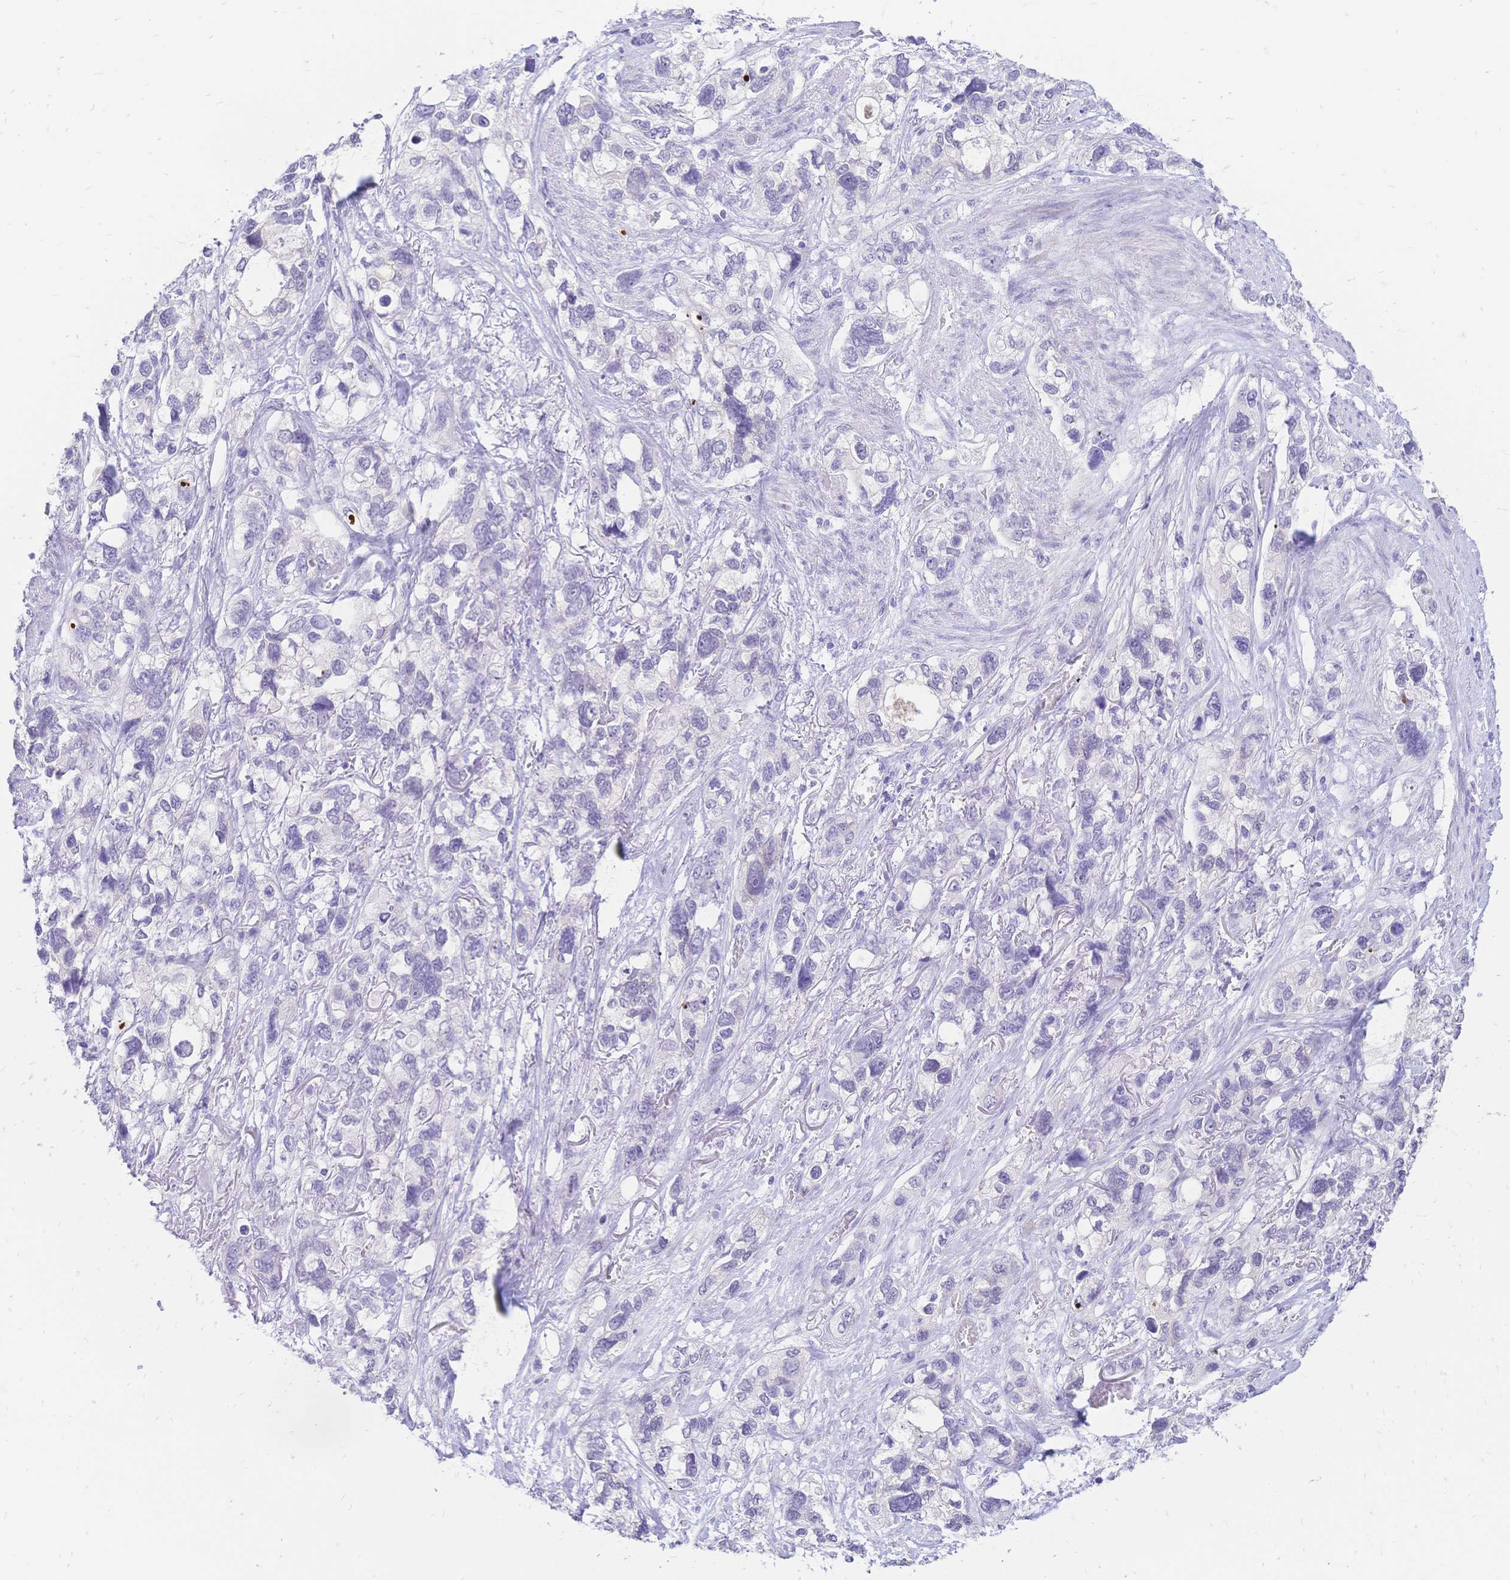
{"staining": {"intensity": "negative", "quantity": "none", "location": "none"}, "tissue": "stomach cancer", "cell_type": "Tumor cells", "image_type": "cancer", "snomed": [{"axis": "morphology", "description": "Adenocarcinoma, NOS"}, {"axis": "topography", "description": "Stomach, upper"}], "caption": "Tumor cells show no significant staining in stomach cancer (adenocarcinoma). (DAB (3,3'-diaminobenzidine) immunohistochemistry, high magnification).", "gene": "GRB7", "patient": {"sex": "female", "age": 81}}